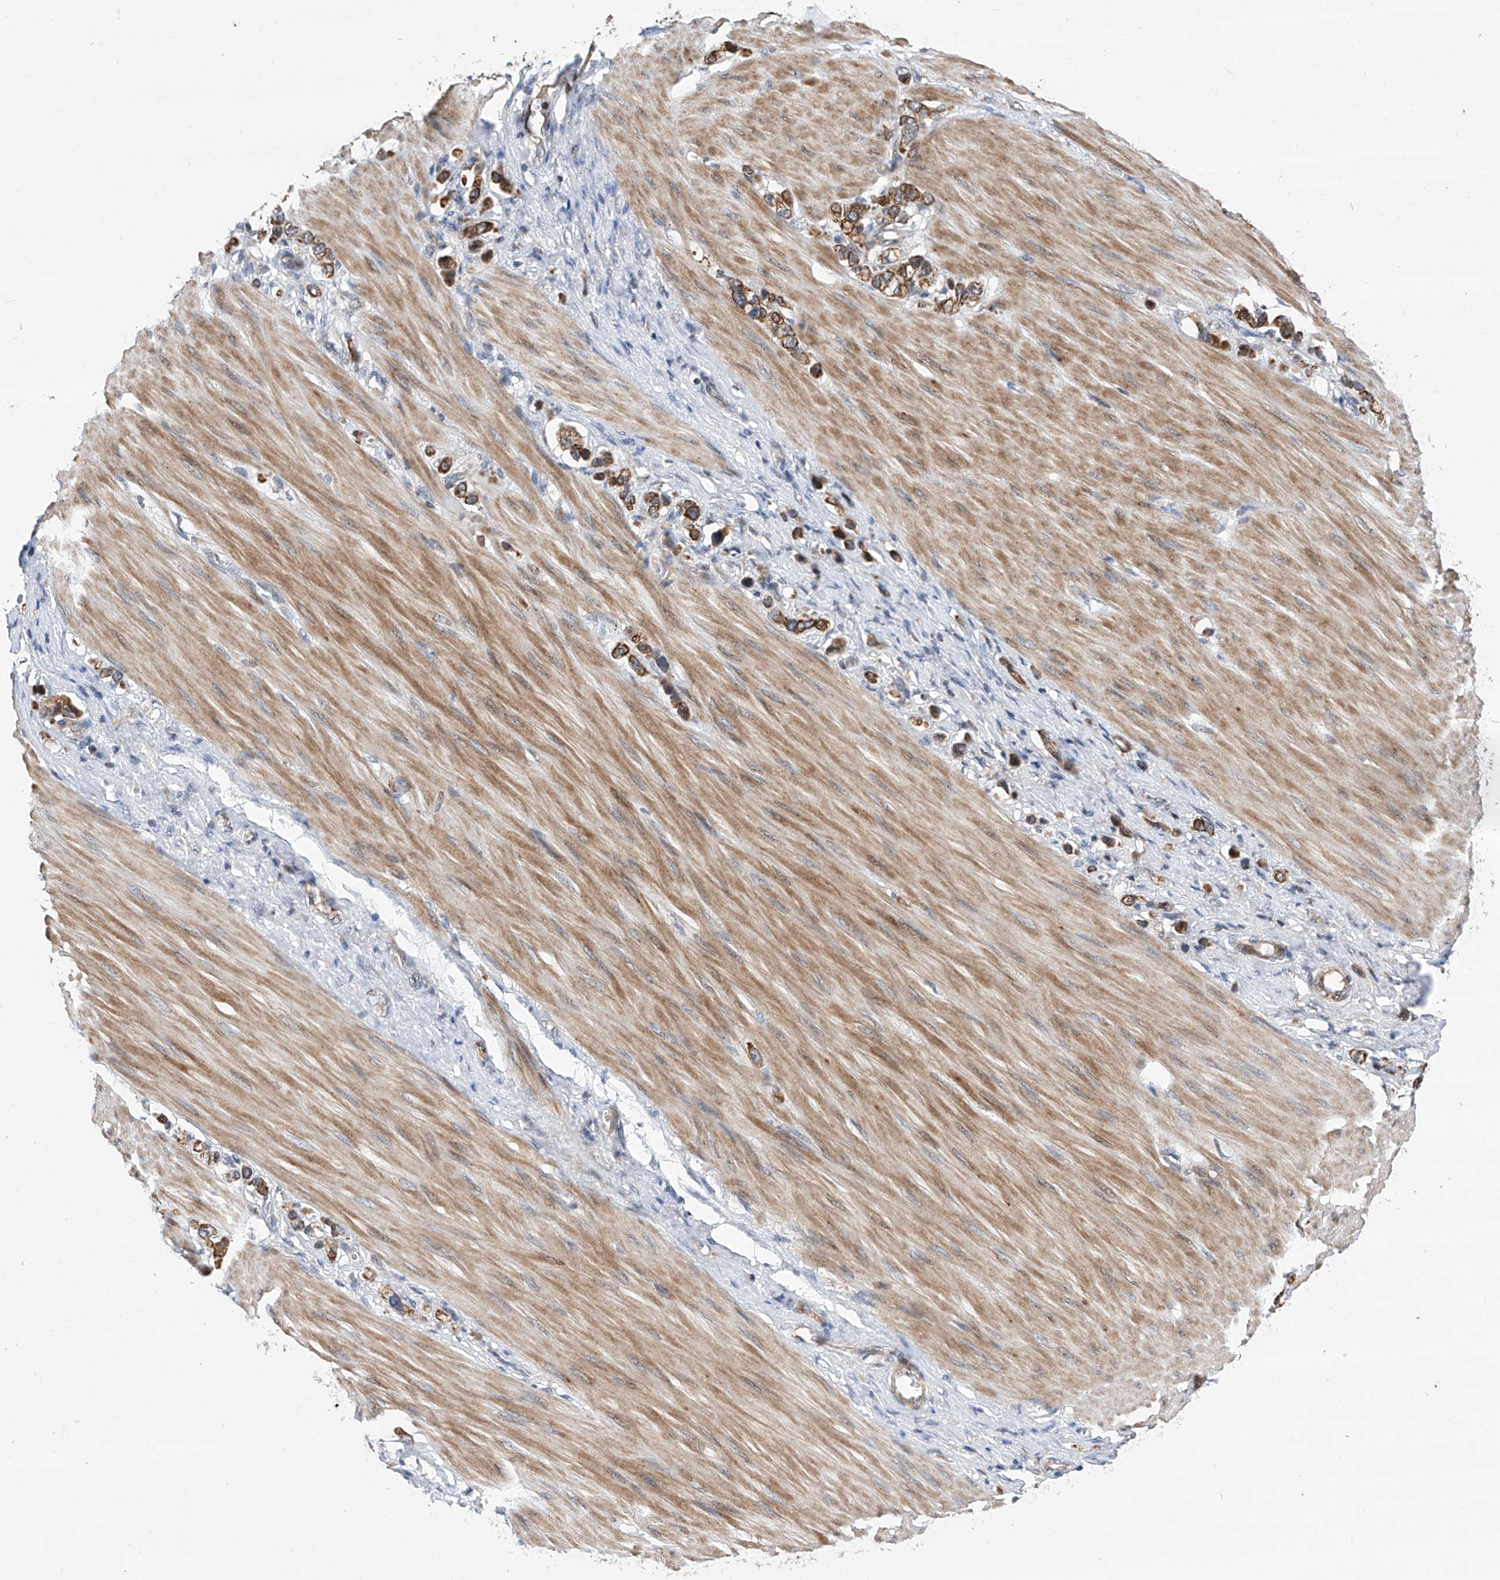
{"staining": {"intensity": "moderate", "quantity": "25%-75%", "location": "cytoplasmic/membranous"}, "tissue": "stomach cancer", "cell_type": "Tumor cells", "image_type": "cancer", "snomed": [{"axis": "morphology", "description": "Adenocarcinoma, NOS"}, {"axis": "topography", "description": "Stomach"}], "caption": "Immunohistochemical staining of human stomach cancer (adenocarcinoma) demonstrates medium levels of moderate cytoplasmic/membranous positivity in about 25%-75% of tumor cells.", "gene": "FARP2", "patient": {"sex": "female", "age": 65}}